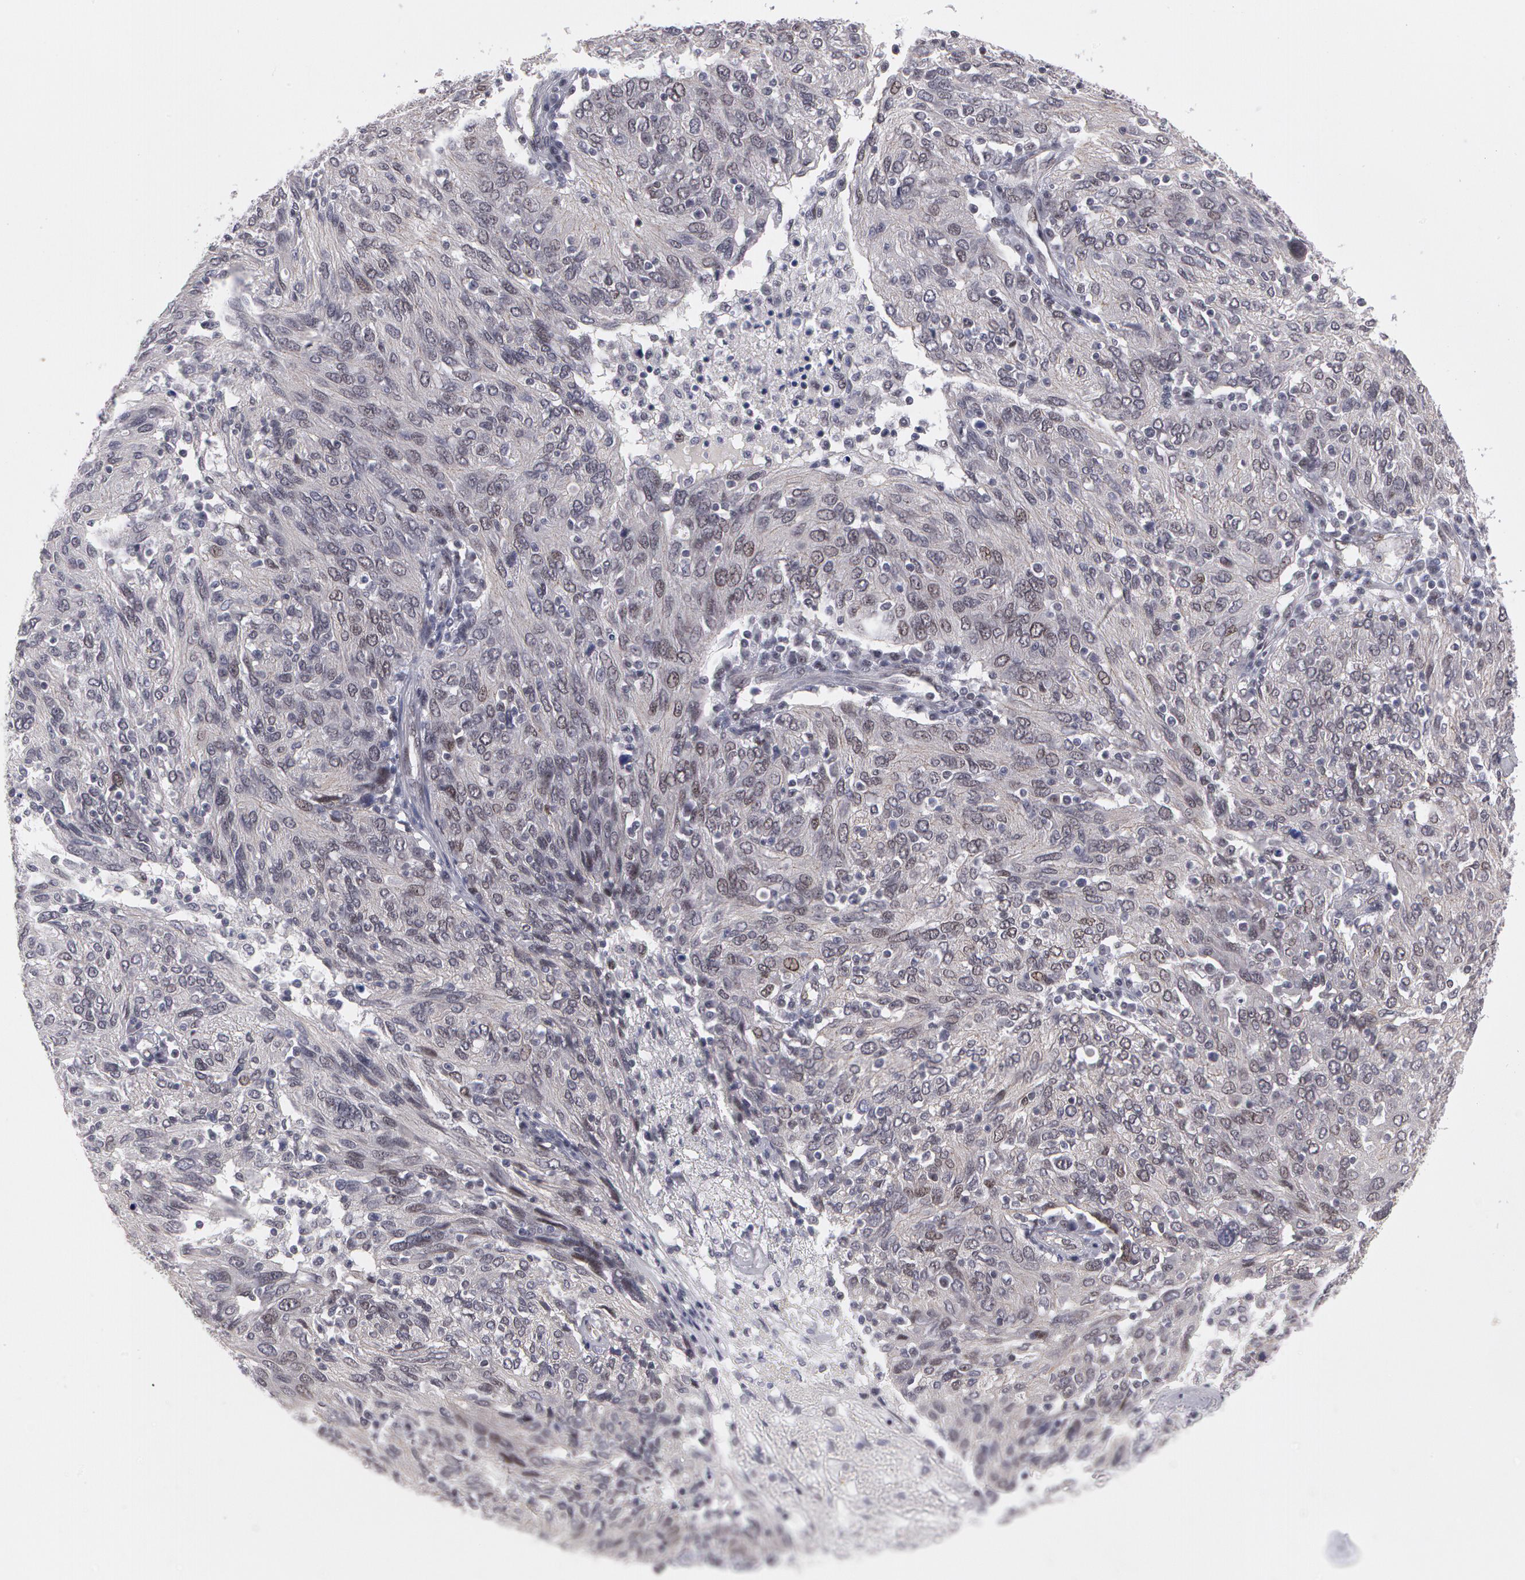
{"staining": {"intensity": "negative", "quantity": "none", "location": "none"}, "tissue": "ovarian cancer", "cell_type": "Tumor cells", "image_type": "cancer", "snomed": [{"axis": "morphology", "description": "Carcinoma, endometroid"}, {"axis": "topography", "description": "Ovary"}], "caption": "High power microscopy photomicrograph of an immunohistochemistry micrograph of endometroid carcinoma (ovarian), revealing no significant expression in tumor cells.", "gene": "PRICKLE1", "patient": {"sex": "female", "age": 50}}